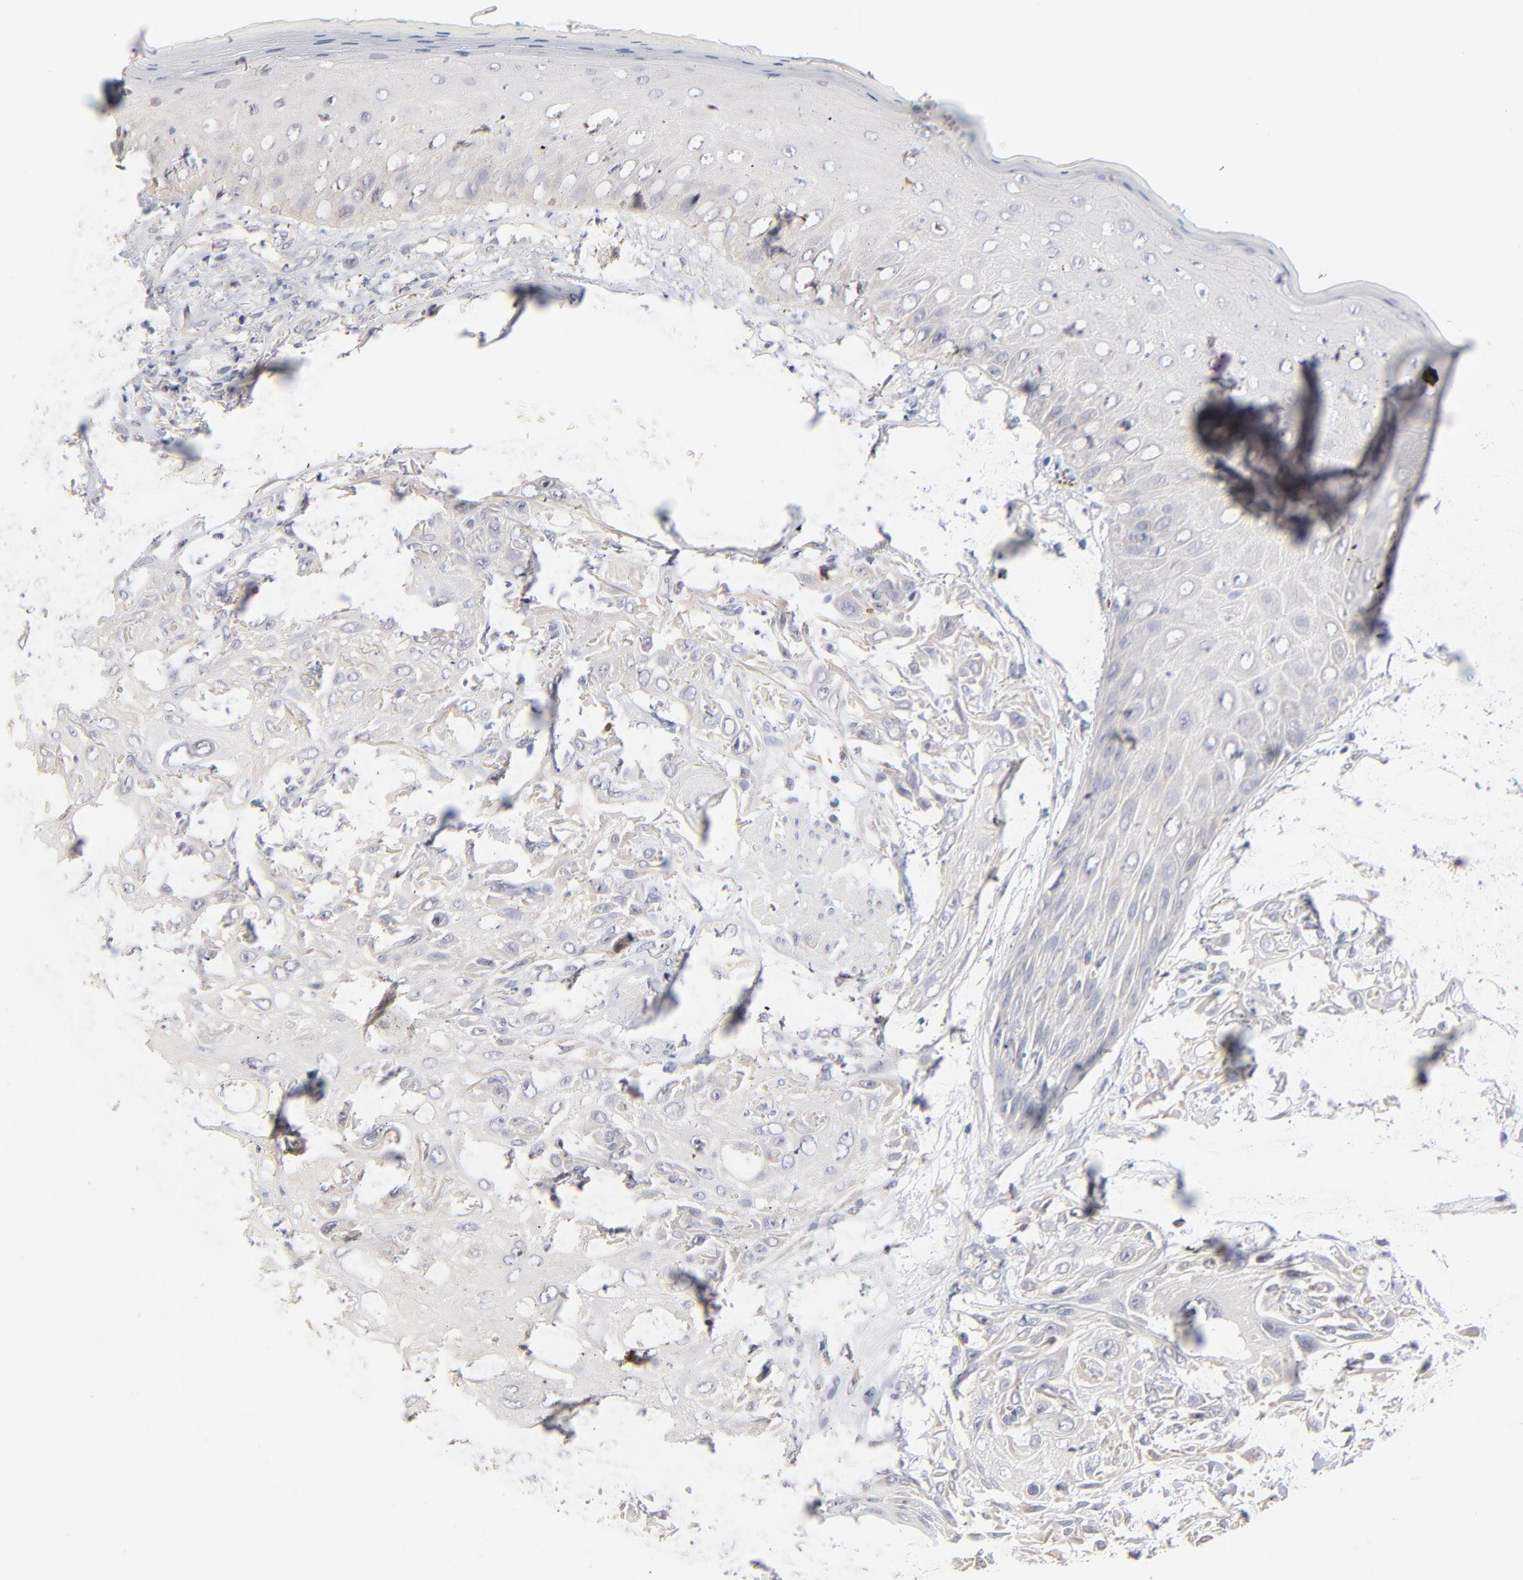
{"staining": {"intensity": "weak", "quantity": "25%-75%", "location": "cytoplasmic/membranous"}, "tissue": "skin cancer", "cell_type": "Tumor cells", "image_type": "cancer", "snomed": [{"axis": "morphology", "description": "Squamous cell carcinoma, NOS"}, {"axis": "topography", "description": "Skin"}], "caption": "Skin squamous cell carcinoma stained for a protein displays weak cytoplasmic/membranous positivity in tumor cells.", "gene": "DNAL4", "patient": {"sex": "female", "age": 59}}